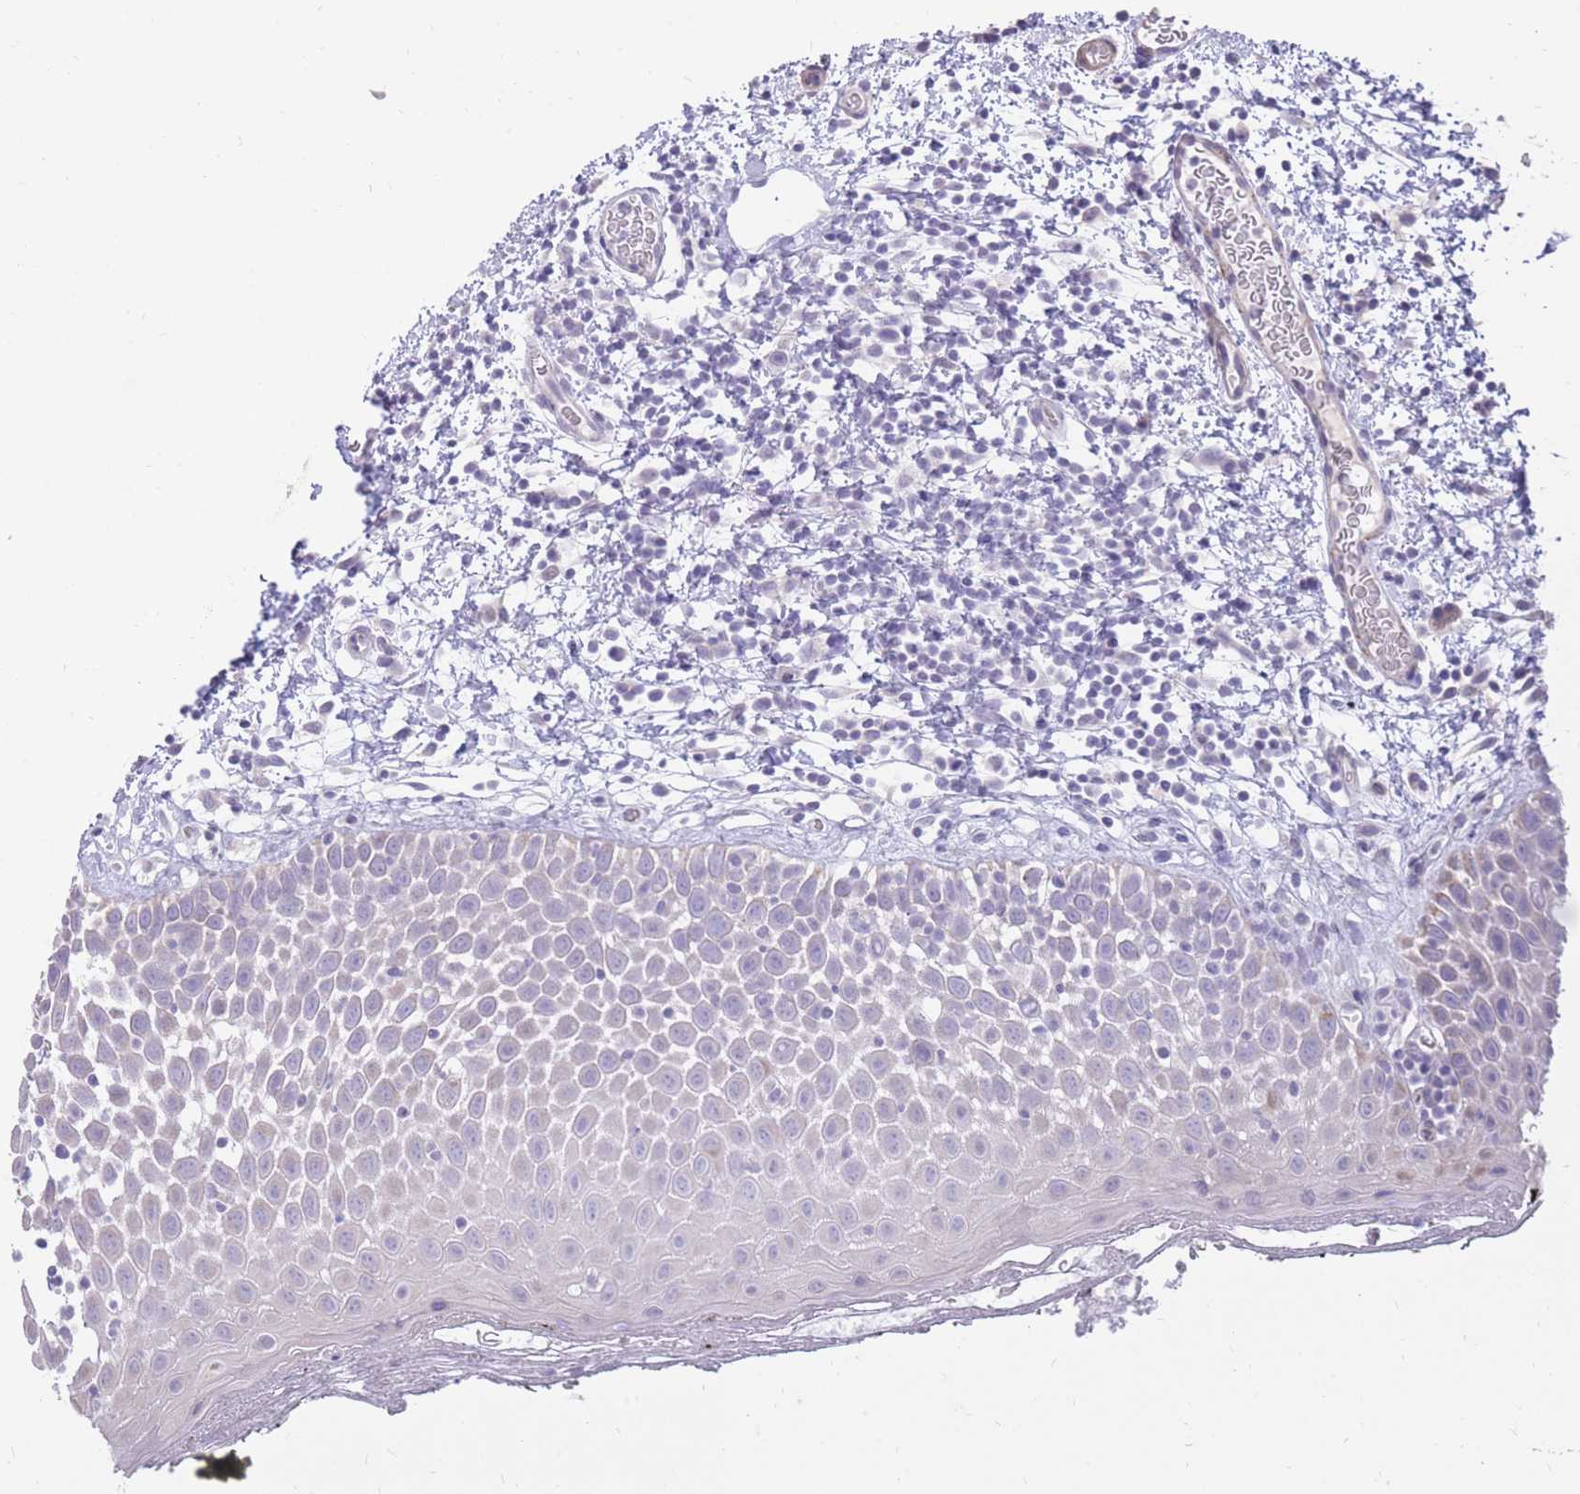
{"staining": {"intensity": "weak", "quantity": "<25%", "location": "cytoplasmic/membranous"}, "tissue": "oral mucosa", "cell_type": "Squamous epithelial cells", "image_type": "normal", "snomed": [{"axis": "morphology", "description": "Normal tissue, NOS"}, {"axis": "morphology", "description": "Squamous cell carcinoma, NOS"}, {"axis": "topography", "description": "Oral tissue"}, {"axis": "topography", "description": "Tounge, NOS"}, {"axis": "topography", "description": "Head-Neck"}], "caption": "A high-resolution histopathology image shows IHC staining of normal oral mucosa, which demonstrates no significant positivity in squamous epithelial cells.", "gene": "RNF170", "patient": {"sex": "male", "age": 76}}